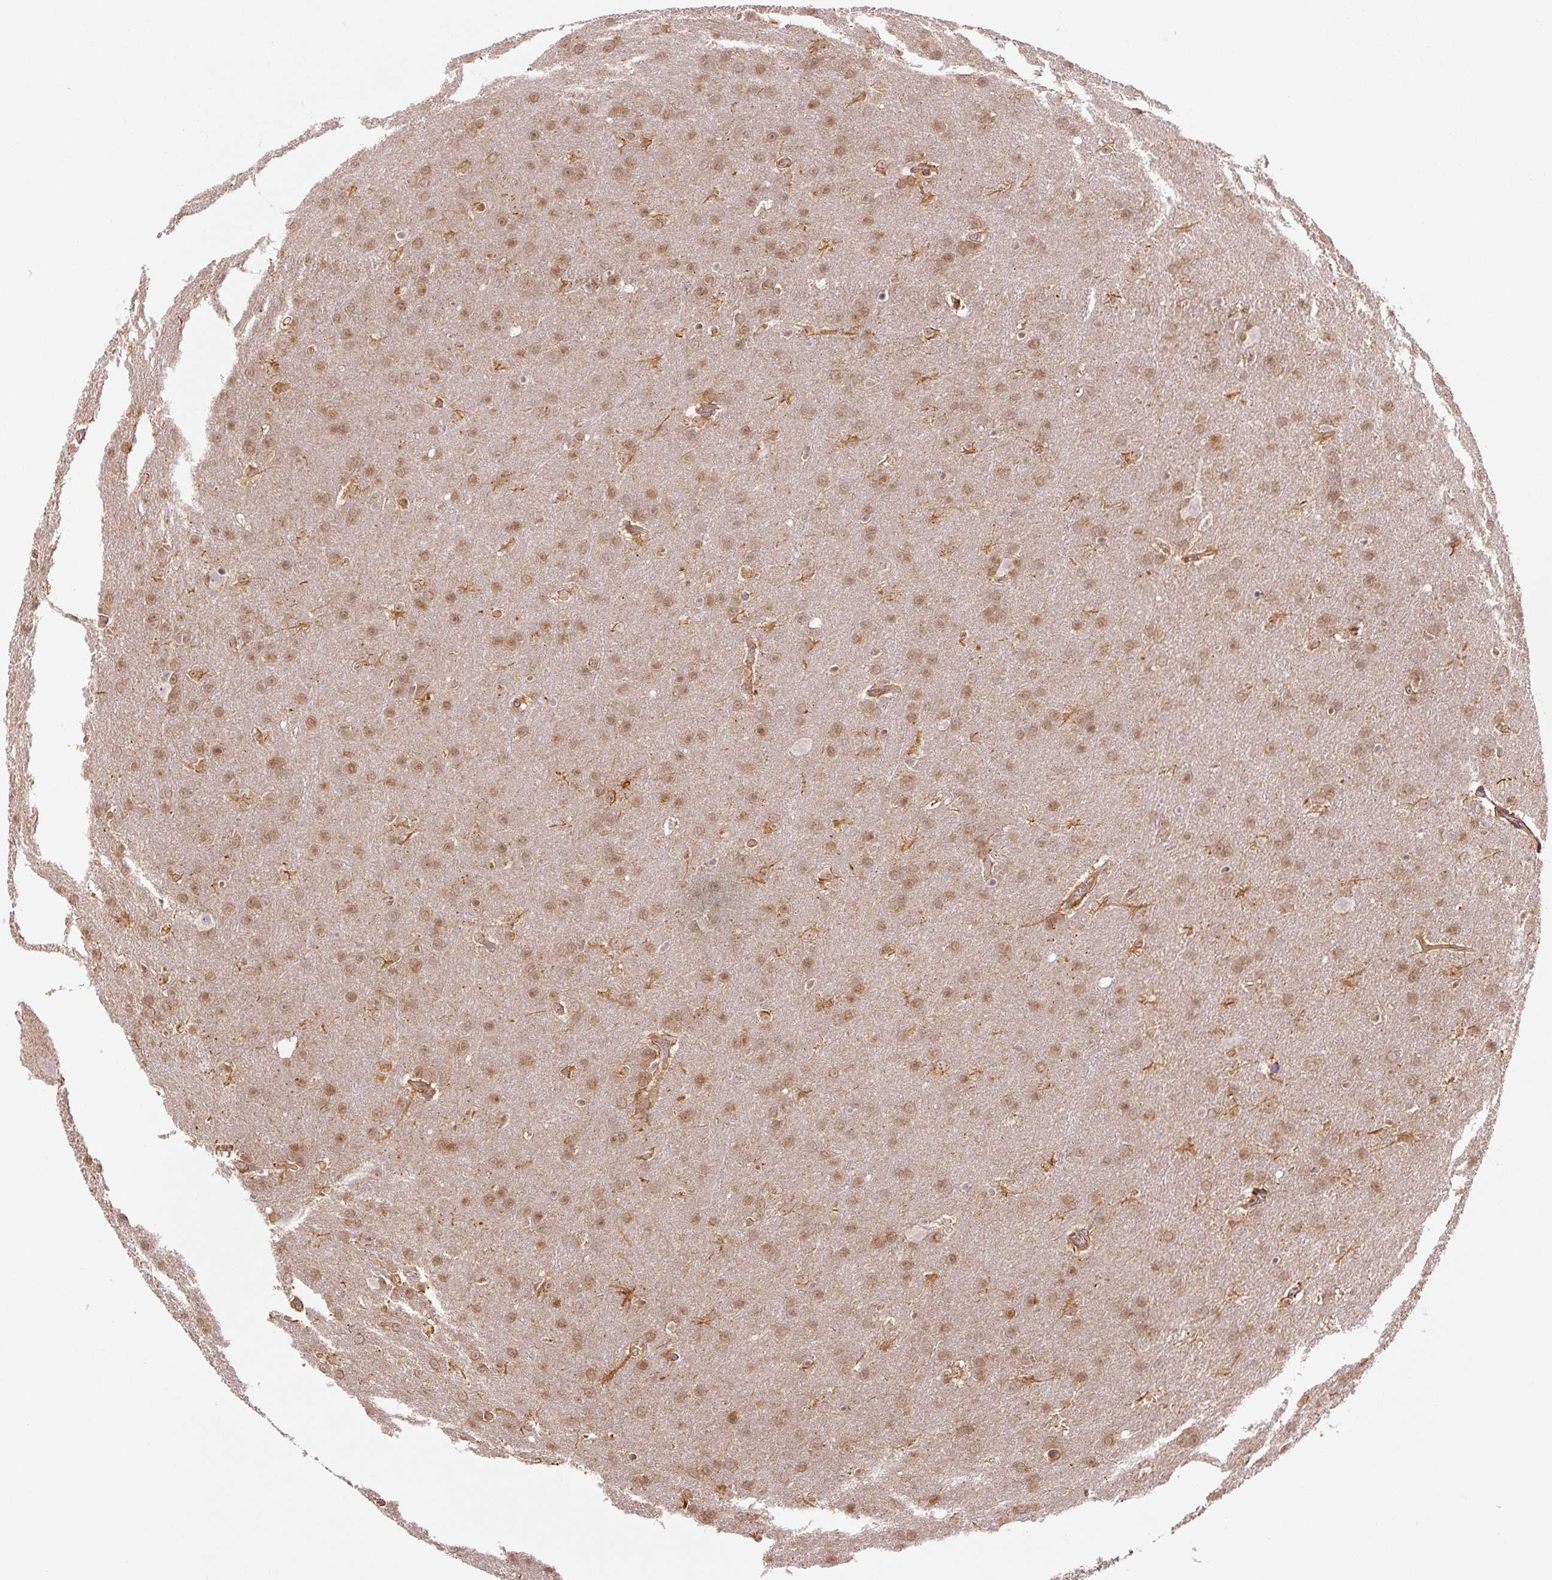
{"staining": {"intensity": "moderate", "quantity": ">75%", "location": "cytoplasmic/membranous,nuclear"}, "tissue": "glioma", "cell_type": "Tumor cells", "image_type": "cancer", "snomed": [{"axis": "morphology", "description": "Glioma, malignant, Low grade"}, {"axis": "topography", "description": "Brain"}], "caption": "A high-resolution image shows immunohistochemistry staining of malignant glioma (low-grade), which displays moderate cytoplasmic/membranous and nuclear expression in approximately >75% of tumor cells.", "gene": "SPSB2", "patient": {"sex": "female", "age": 32}}